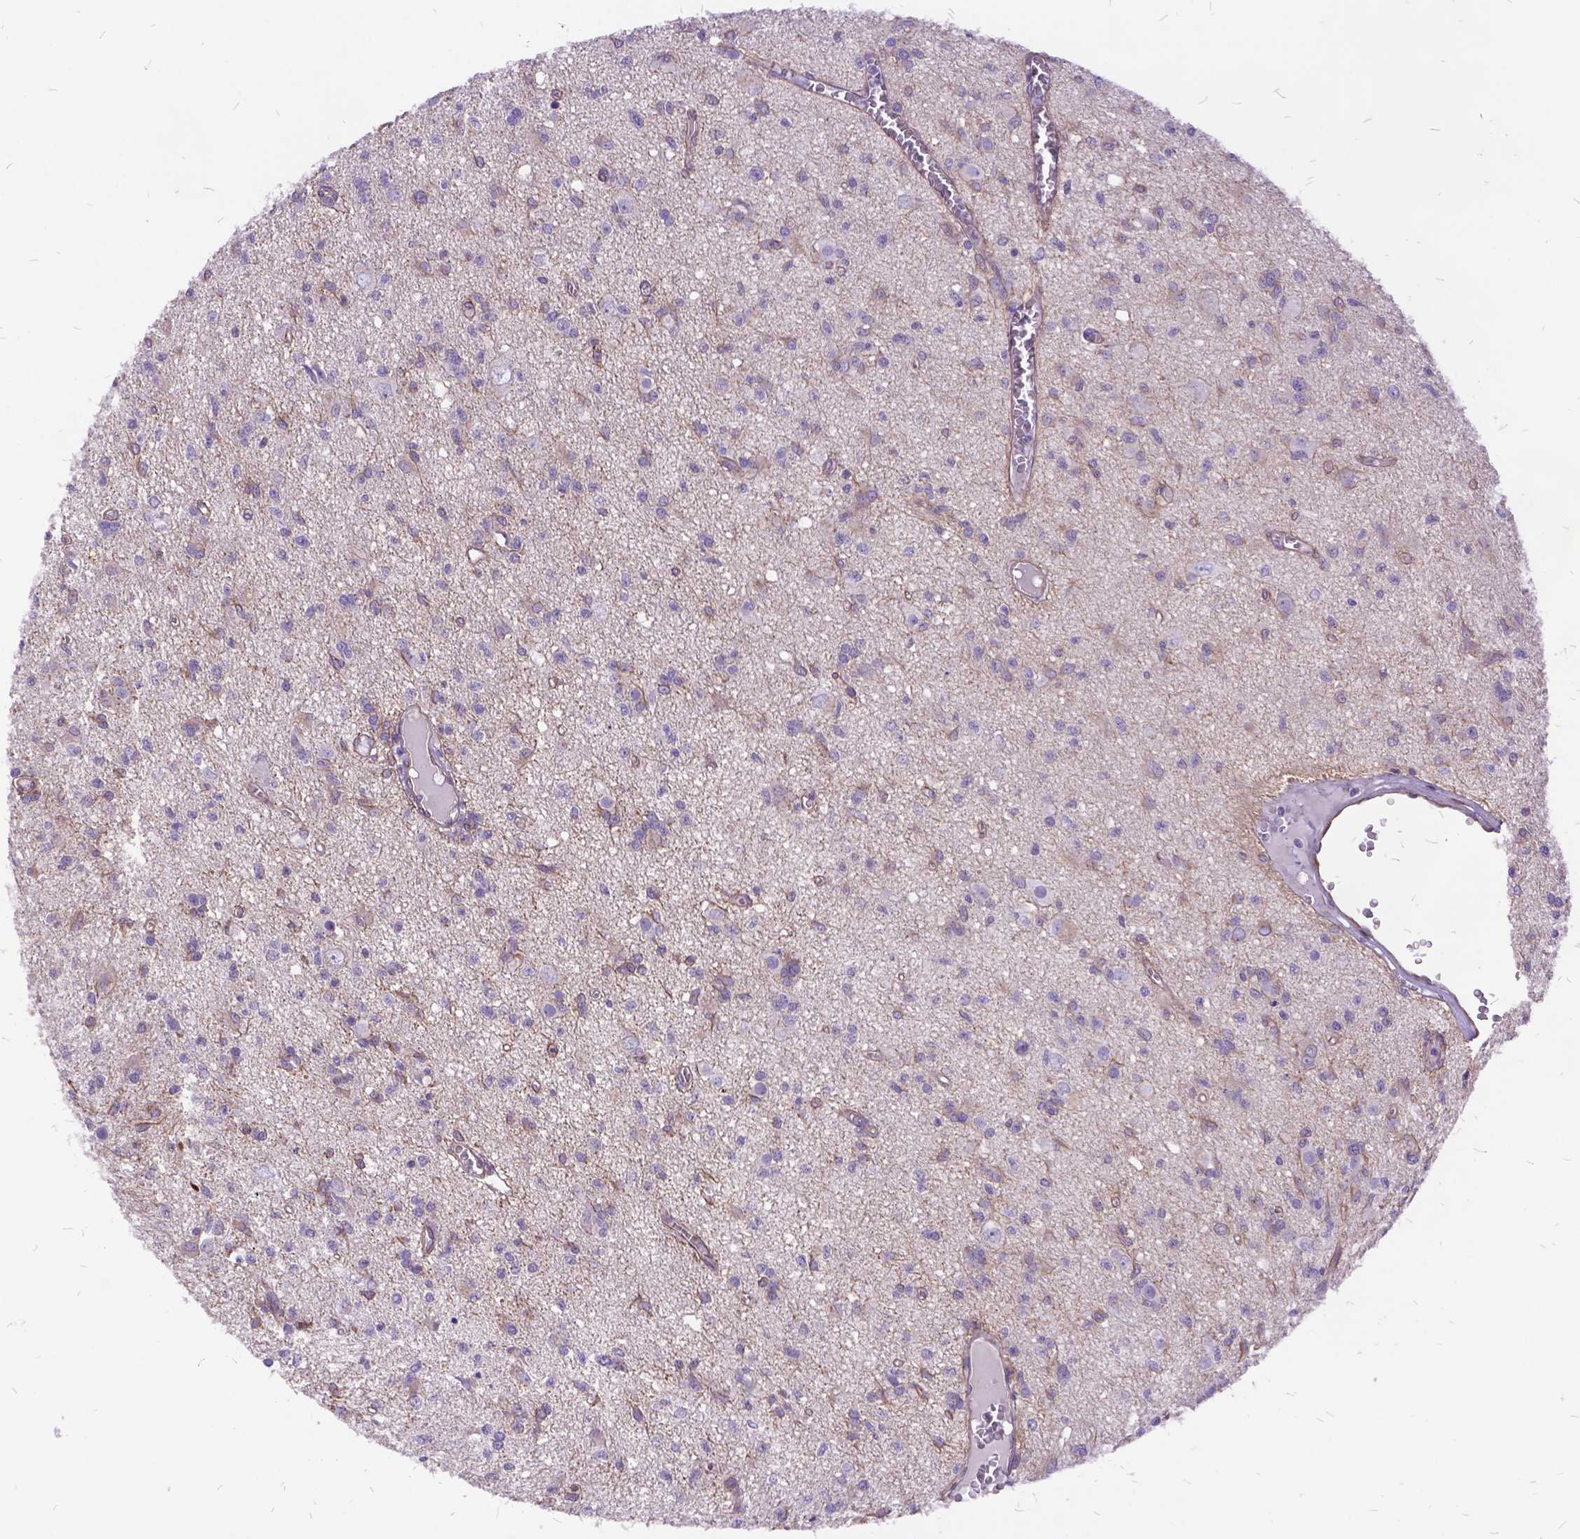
{"staining": {"intensity": "negative", "quantity": "none", "location": "none"}, "tissue": "glioma", "cell_type": "Tumor cells", "image_type": "cancer", "snomed": [{"axis": "morphology", "description": "Glioma, malignant, Low grade"}, {"axis": "topography", "description": "Brain"}], "caption": "Tumor cells are negative for protein expression in human malignant glioma (low-grade). Nuclei are stained in blue.", "gene": "GRB7", "patient": {"sex": "male", "age": 64}}